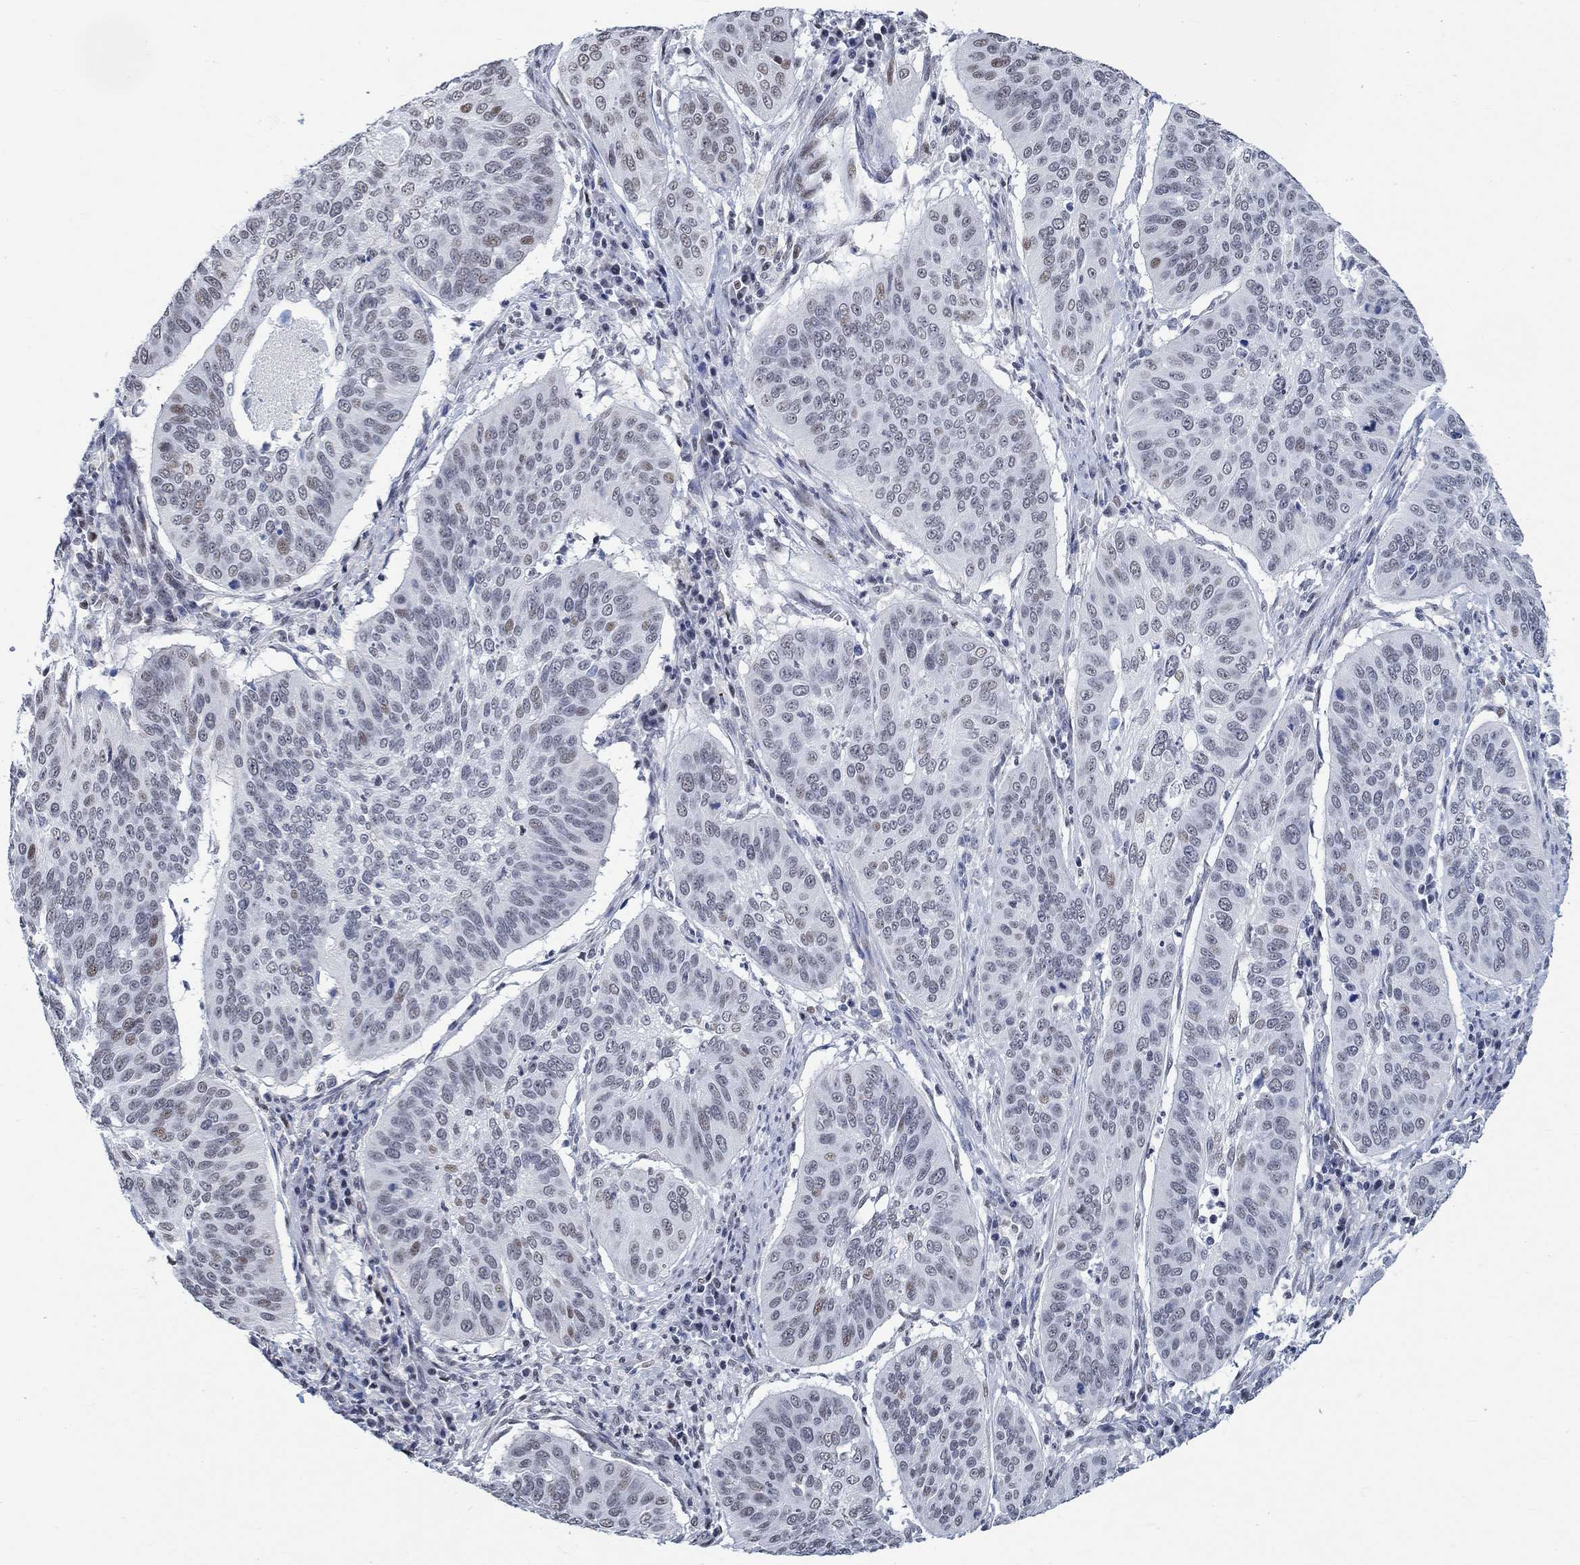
{"staining": {"intensity": "weak", "quantity": "<25%", "location": "nuclear"}, "tissue": "cervical cancer", "cell_type": "Tumor cells", "image_type": "cancer", "snomed": [{"axis": "morphology", "description": "Normal tissue, NOS"}, {"axis": "morphology", "description": "Squamous cell carcinoma, NOS"}, {"axis": "topography", "description": "Cervix"}], "caption": "IHC micrograph of squamous cell carcinoma (cervical) stained for a protein (brown), which shows no positivity in tumor cells.", "gene": "KCNH8", "patient": {"sex": "female", "age": 39}}